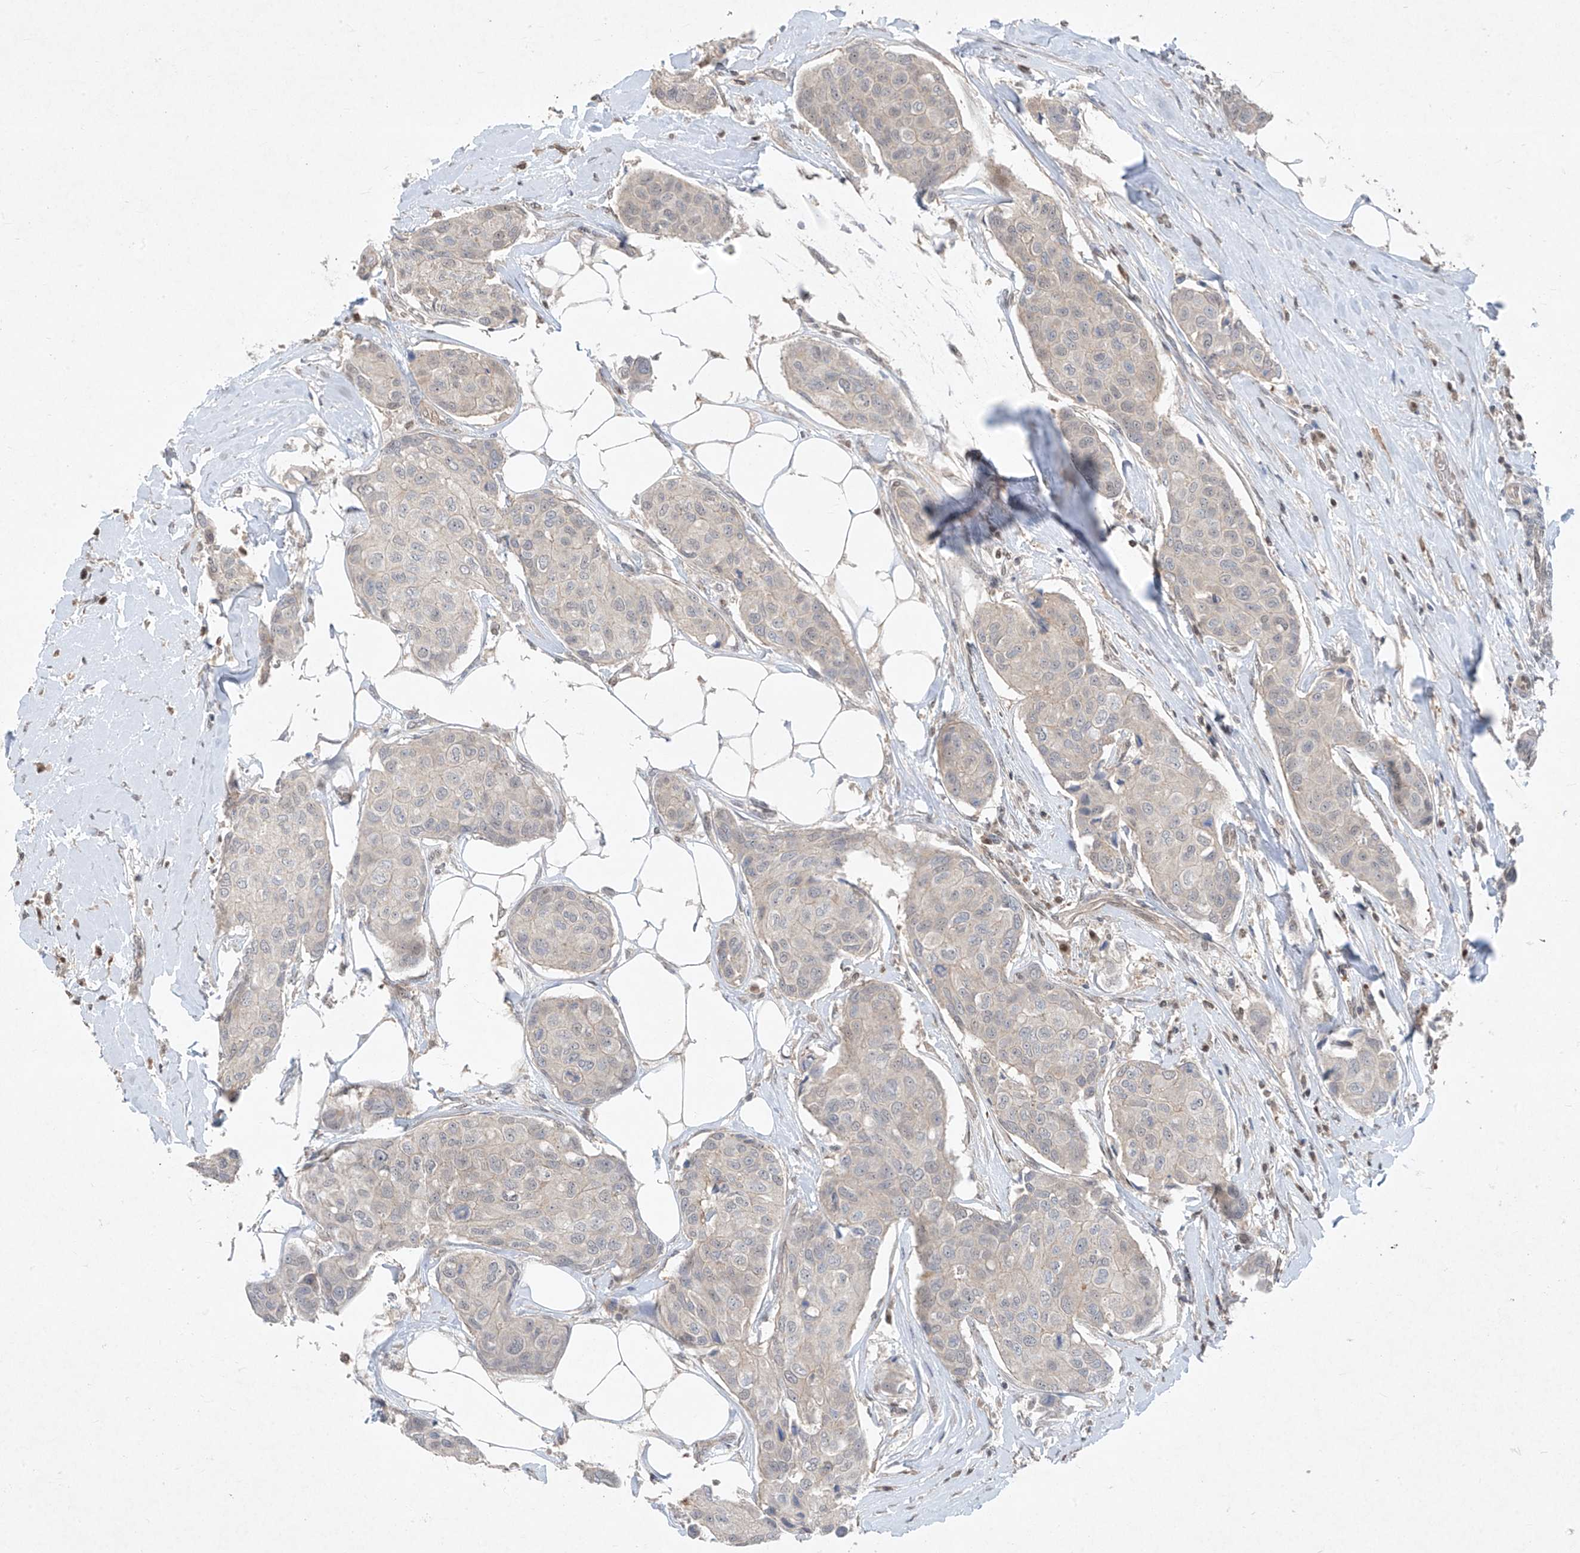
{"staining": {"intensity": "negative", "quantity": "none", "location": "none"}, "tissue": "breast cancer", "cell_type": "Tumor cells", "image_type": "cancer", "snomed": [{"axis": "morphology", "description": "Duct carcinoma"}, {"axis": "topography", "description": "Breast"}], "caption": "This is an immunohistochemistry micrograph of human breast cancer. There is no expression in tumor cells.", "gene": "ZNF358", "patient": {"sex": "female", "age": 80}}